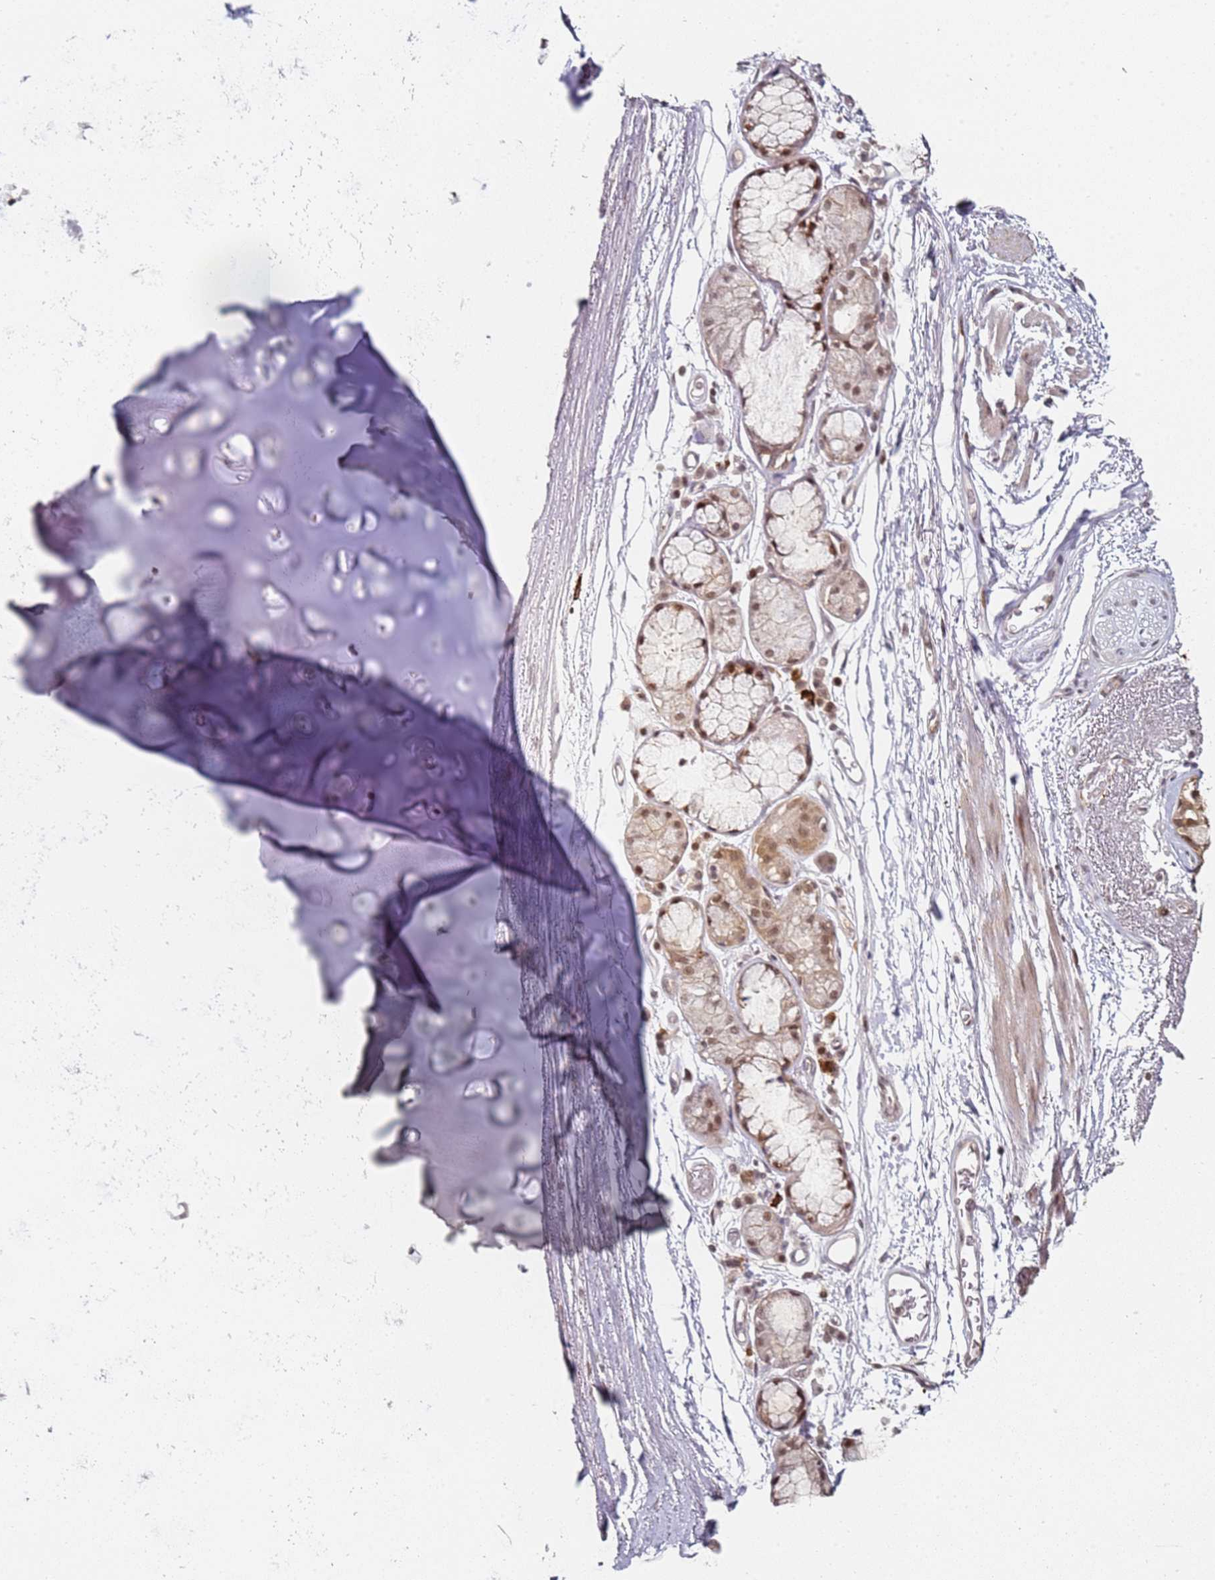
{"staining": {"intensity": "negative", "quantity": "none", "location": "none"}, "tissue": "adipose tissue", "cell_type": "Adipocytes", "image_type": "normal", "snomed": [{"axis": "morphology", "description": "Normal tissue, NOS"}, {"axis": "topography", "description": "Cartilage tissue"}], "caption": "Adipose tissue was stained to show a protein in brown. There is no significant expression in adipocytes. The staining is performed using DAB brown chromogen with nuclei counter-stained in using hematoxylin.", "gene": "ATF6B", "patient": {"sex": "male", "age": 73}}